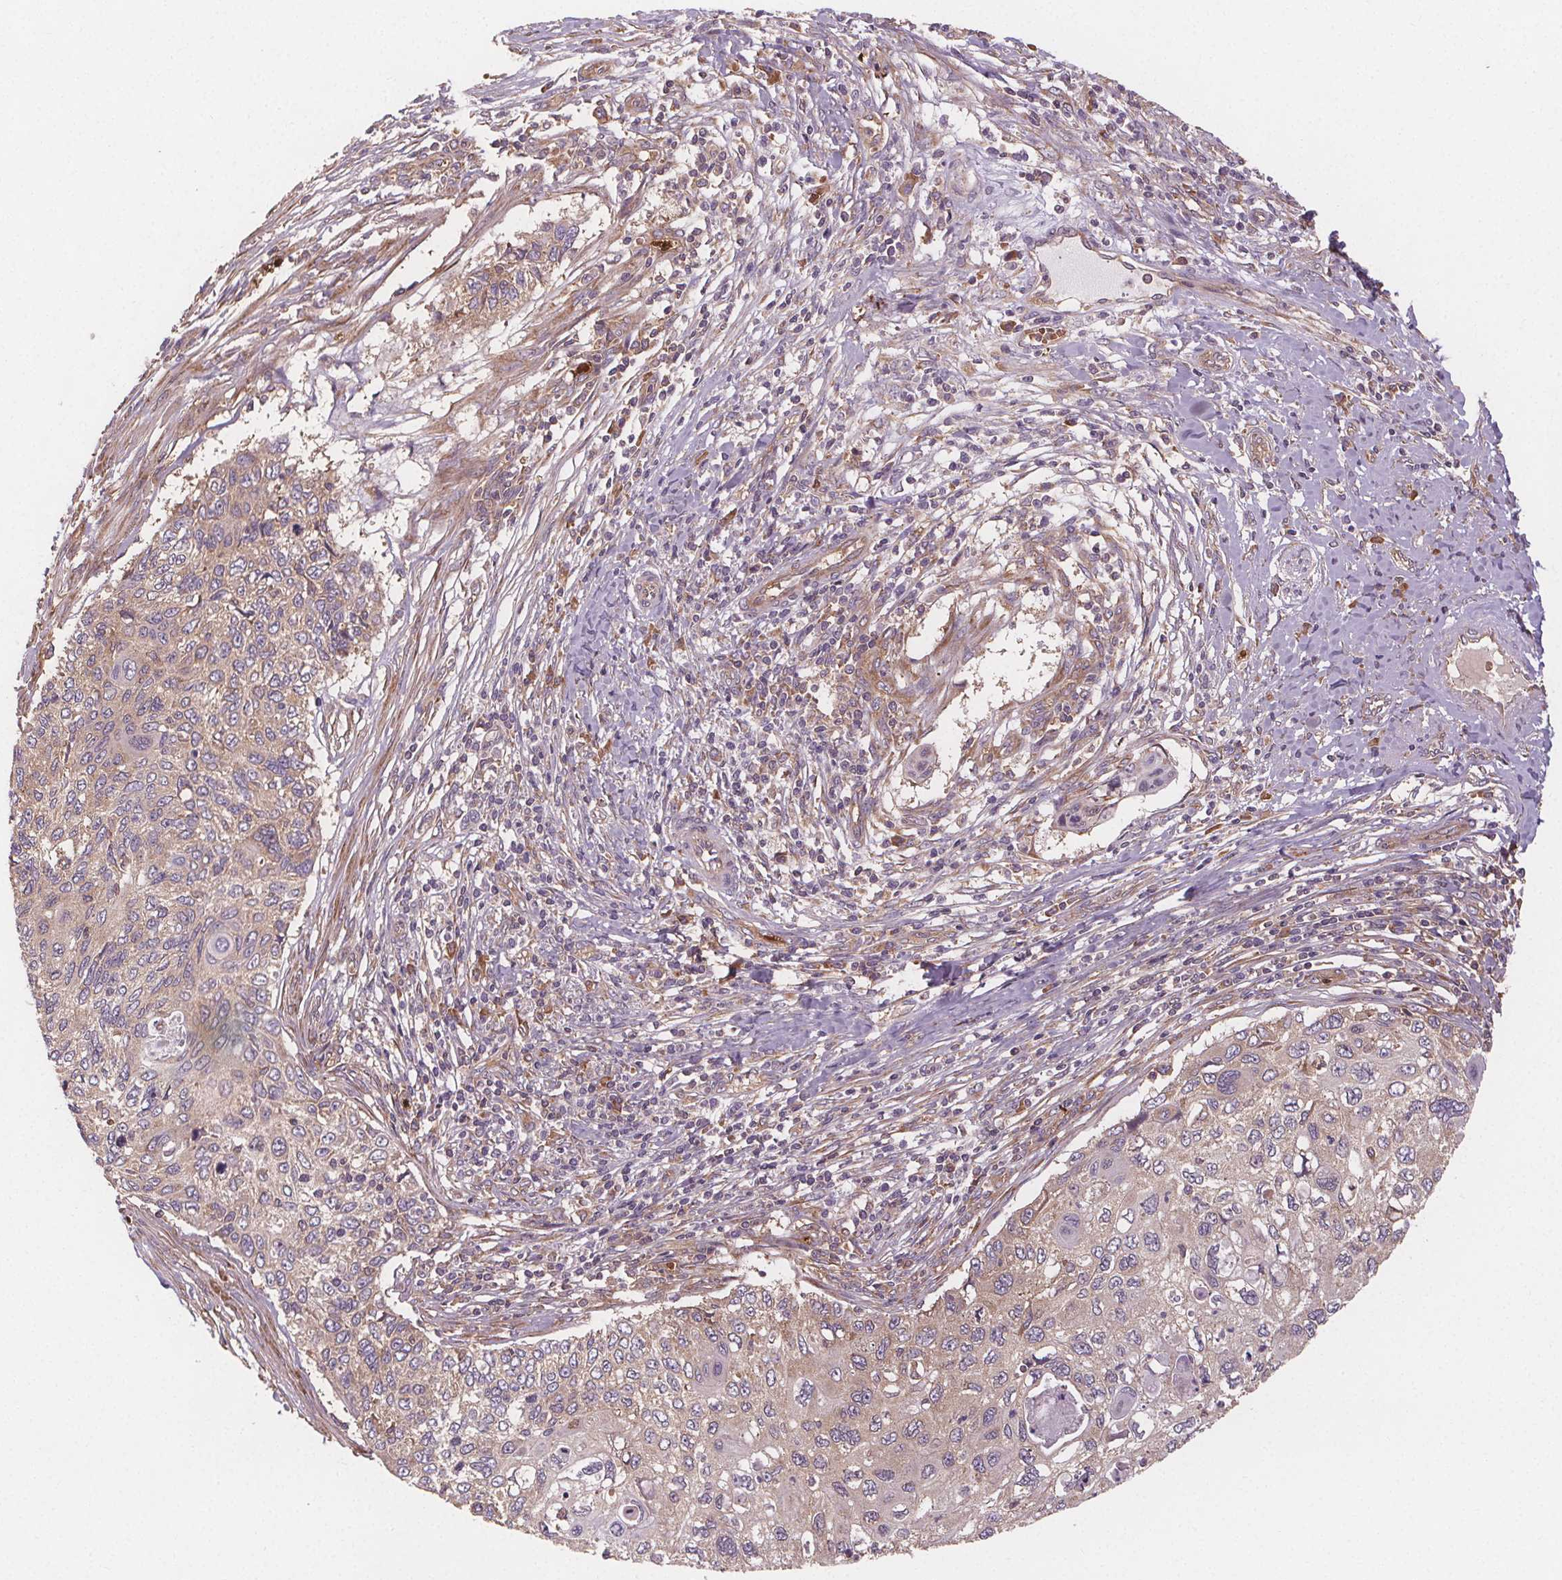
{"staining": {"intensity": "weak", "quantity": "25%-75%", "location": "cytoplasmic/membranous"}, "tissue": "cervical cancer", "cell_type": "Tumor cells", "image_type": "cancer", "snomed": [{"axis": "morphology", "description": "Squamous cell carcinoma, NOS"}, {"axis": "topography", "description": "Cervix"}], "caption": "Brown immunohistochemical staining in human cervical squamous cell carcinoma displays weak cytoplasmic/membranous staining in approximately 25%-75% of tumor cells.", "gene": "EIF3D", "patient": {"sex": "female", "age": 70}}